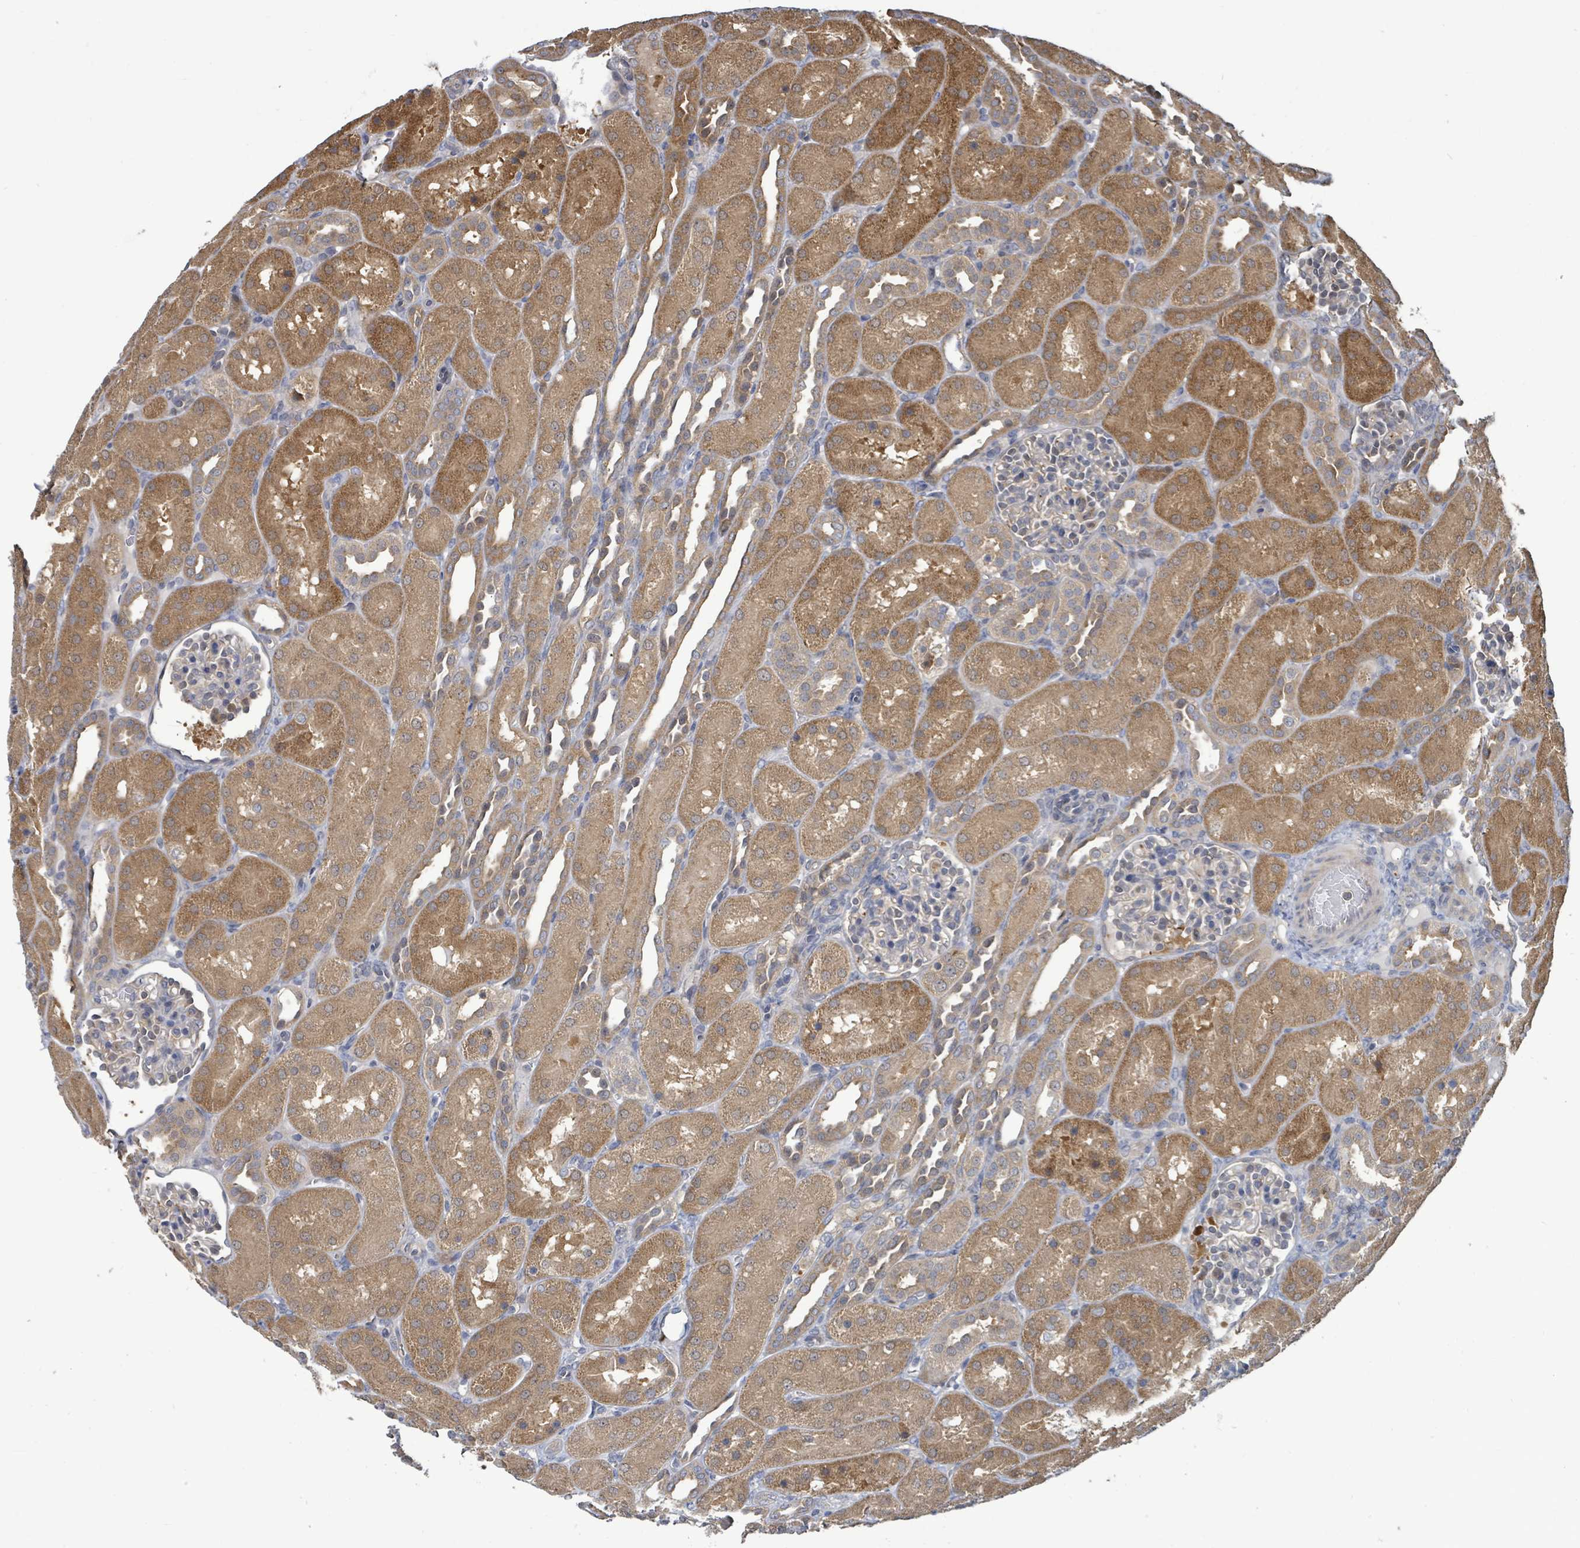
{"staining": {"intensity": "negative", "quantity": "none", "location": "none"}, "tissue": "kidney", "cell_type": "Cells in glomeruli", "image_type": "normal", "snomed": [{"axis": "morphology", "description": "Normal tissue, NOS"}, {"axis": "topography", "description": "Kidney"}], "caption": "Cells in glomeruli show no significant expression in unremarkable kidney. (DAB immunohistochemistry visualized using brightfield microscopy, high magnification).", "gene": "PGAM1", "patient": {"sex": "male", "age": 1}}